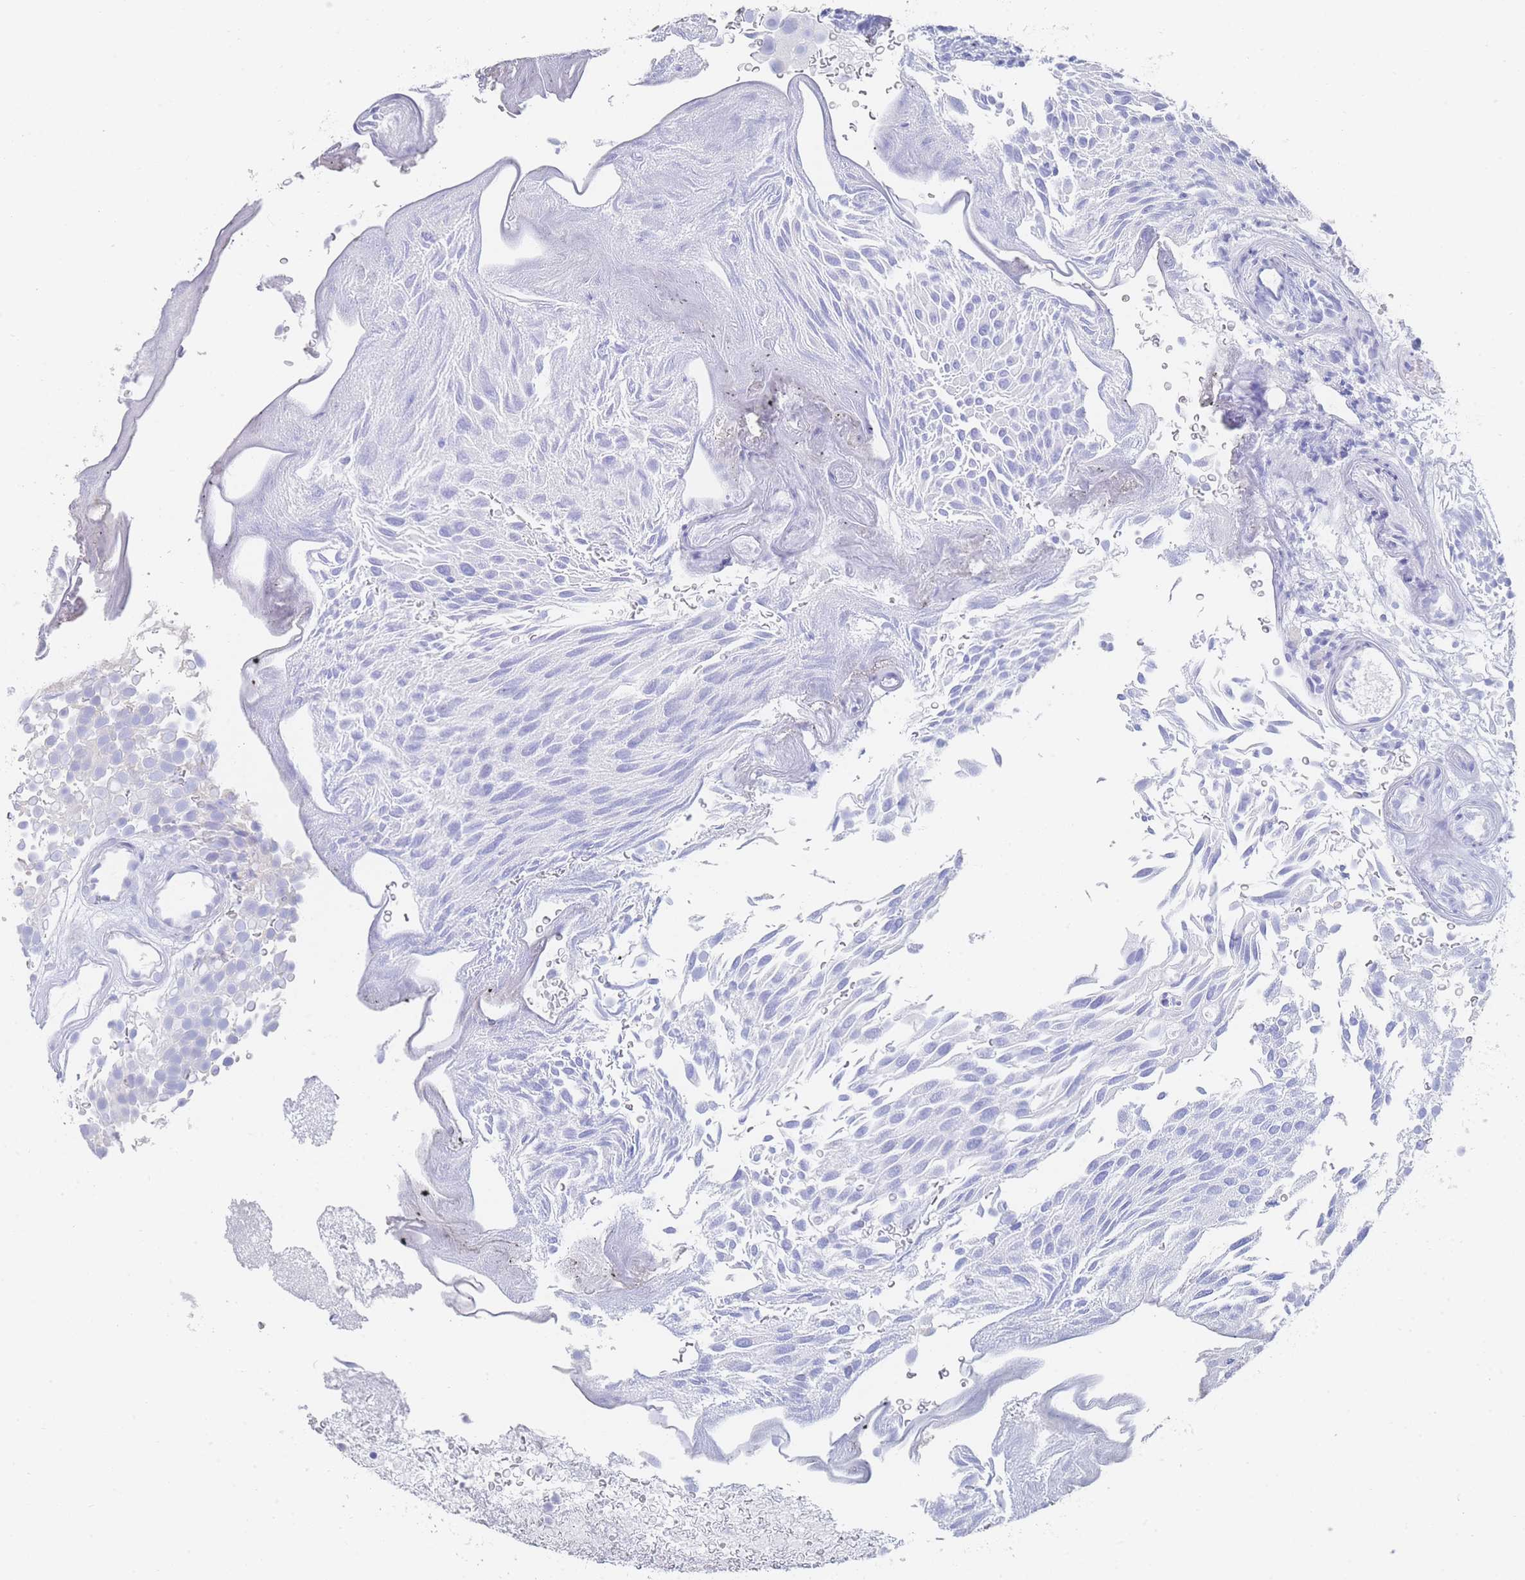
{"staining": {"intensity": "negative", "quantity": "none", "location": "none"}, "tissue": "urothelial cancer", "cell_type": "Tumor cells", "image_type": "cancer", "snomed": [{"axis": "morphology", "description": "Urothelial carcinoma, Low grade"}, {"axis": "topography", "description": "Urinary bladder"}], "caption": "High power microscopy histopathology image of an immunohistochemistry image of low-grade urothelial carcinoma, revealing no significant positivity in tumor cells.", "gene": "LRRC37A", "patient": {"sex": "male", "age": 78}}